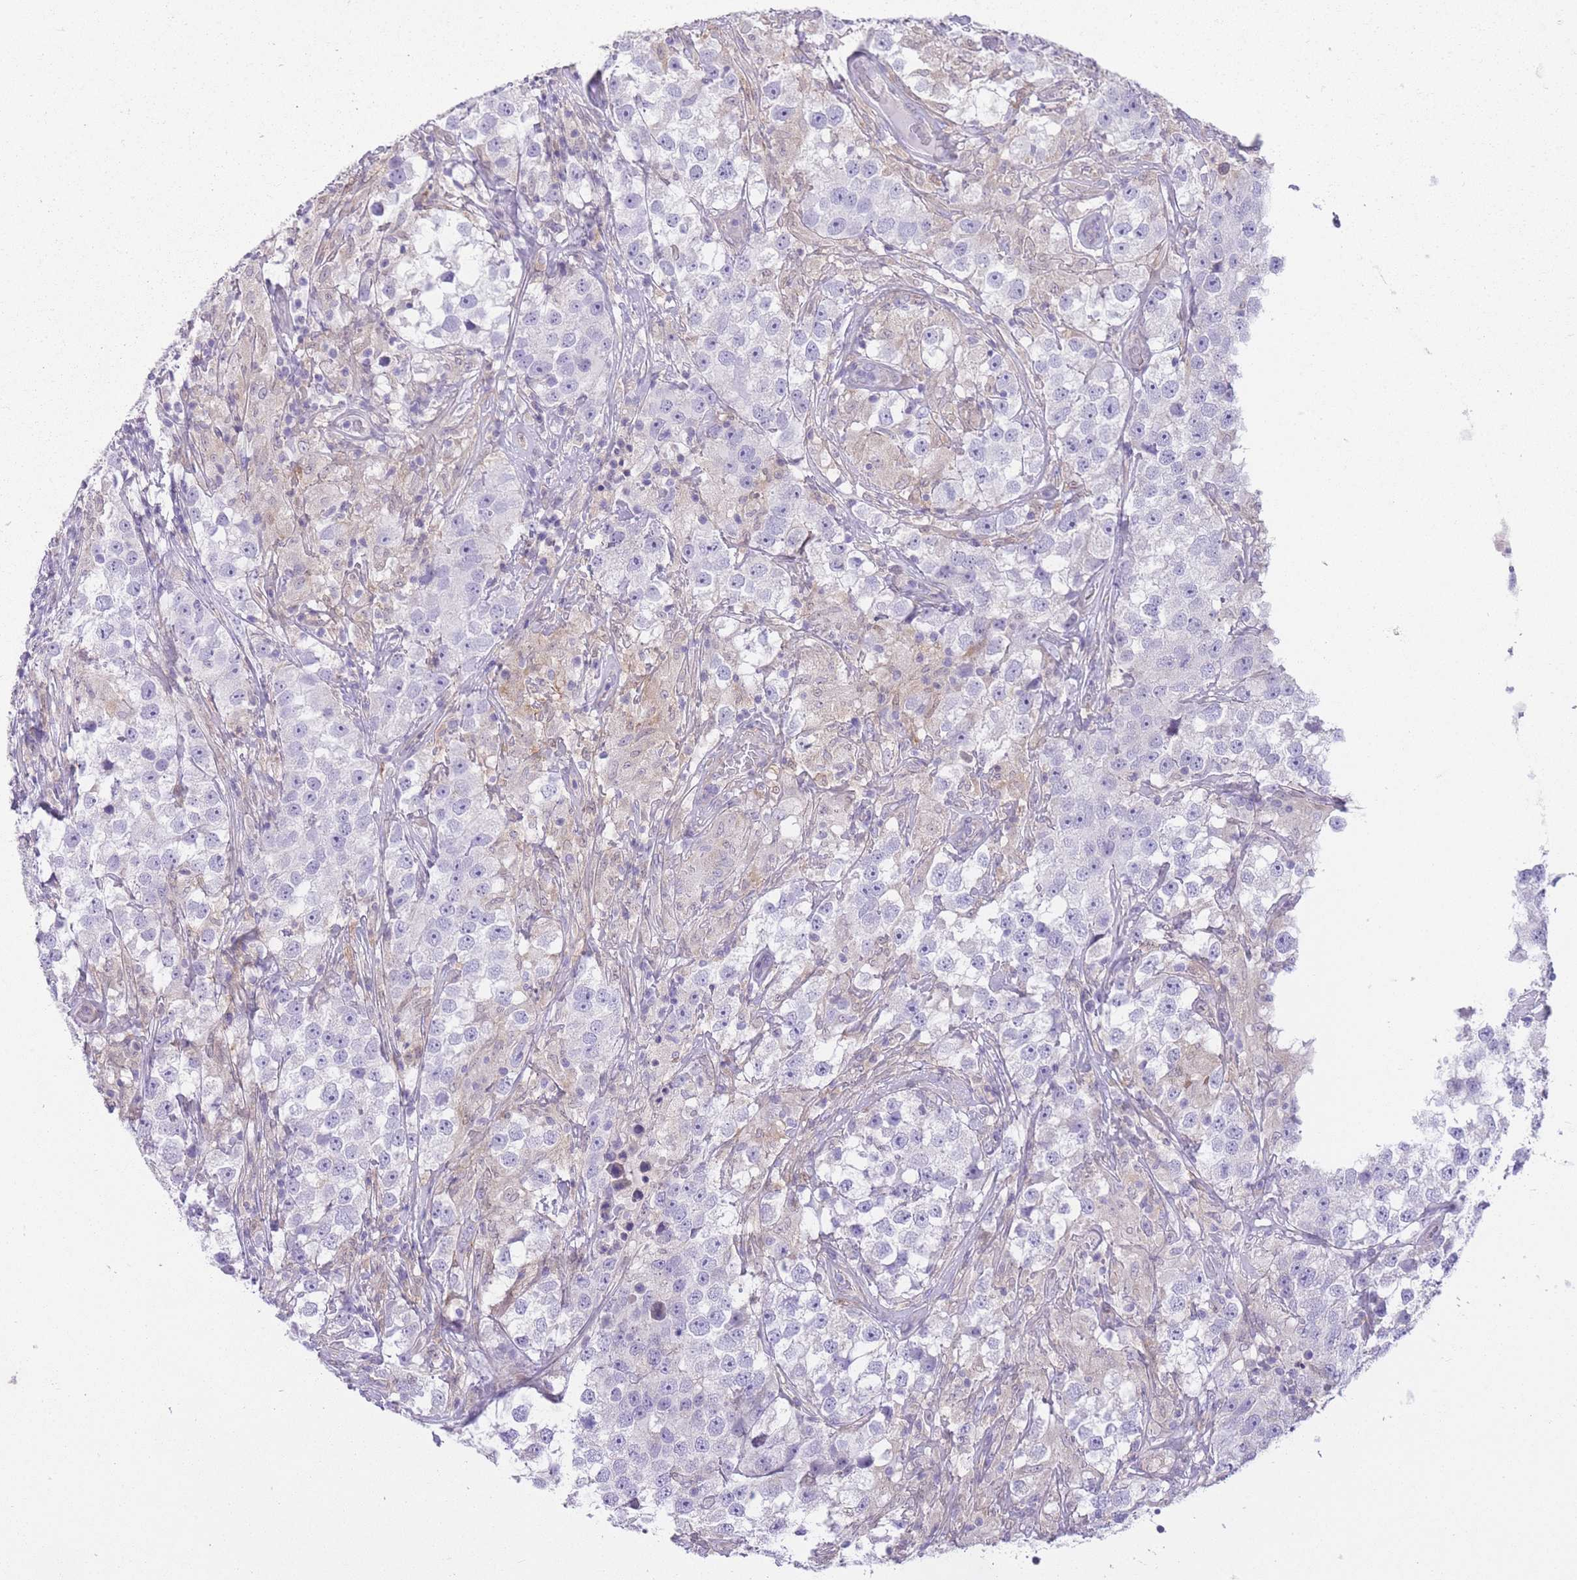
{"staining": {"intensity": "negative", "quantity": "none", "location": "none"}, "tissue": "testis cancer", "cell_type": "Tumor cells", "image_type": "cancer", "snomed": [{"axis": "morphology", "description": "Seminoma, NOS"}, {"axis": "topography", "description": "Testis"}], "caption": "IHC micrograph of neoplastic tissue: testis cancer (seminoma) stained with DAB displays no significant protein positivity in tumor cells.", "gene": "OR11H12", "patient": {"sex": "male", "age": 46}}